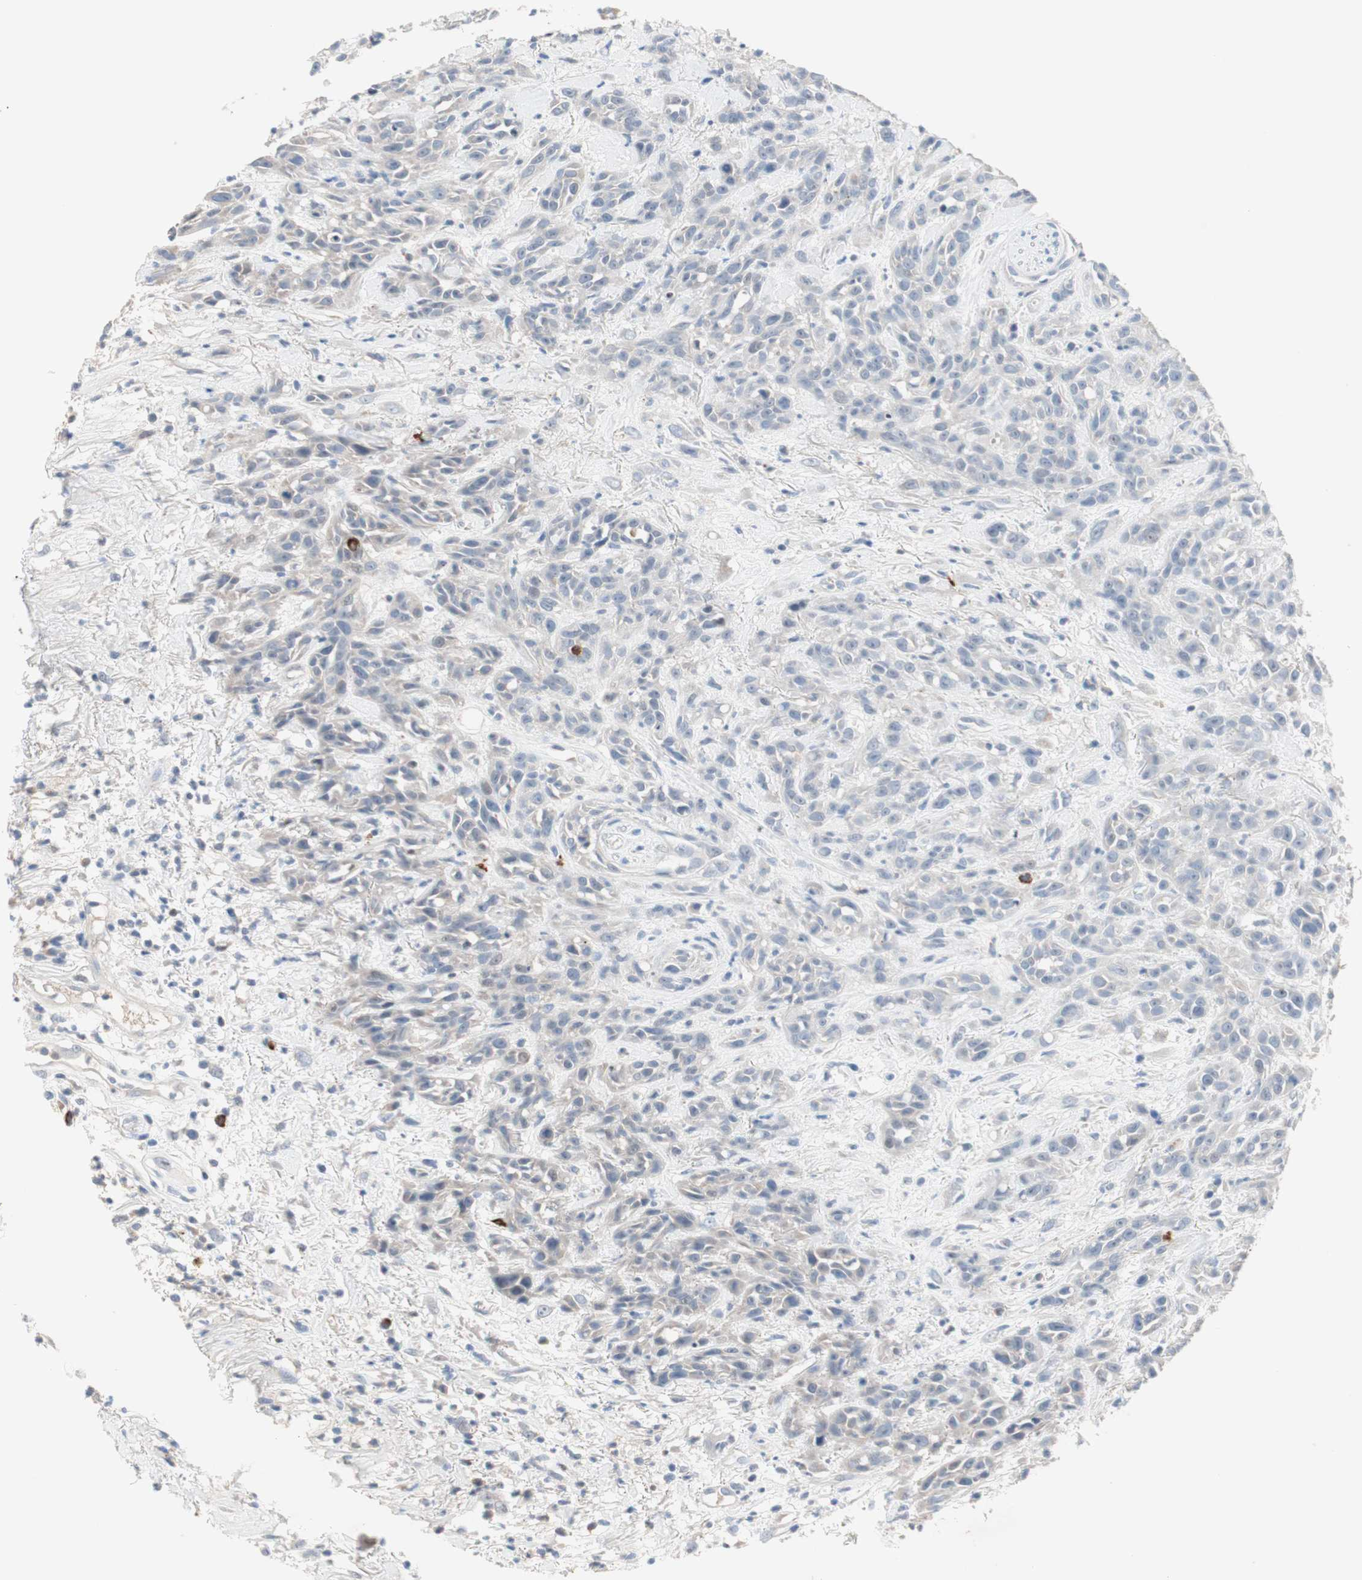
{"staining": {"intensity": "negative", "quantity": "none", "location": "none"}, "tissue": "head and neck cancer", "cell_type": "Tumor cells", "image_type": "cancer", "snomed": [{"axis": "morphology", "description": "Squamous cell carcinoma, NOS"}, {"axis": "topography", "description": "Head-Neck"}], "caption": "Tumor cells show no significant positivity in head and neck cancer (squamous cell carcinoma).", "gene": "PDZK1", "patient": {"sex": "male", "age": 62}}